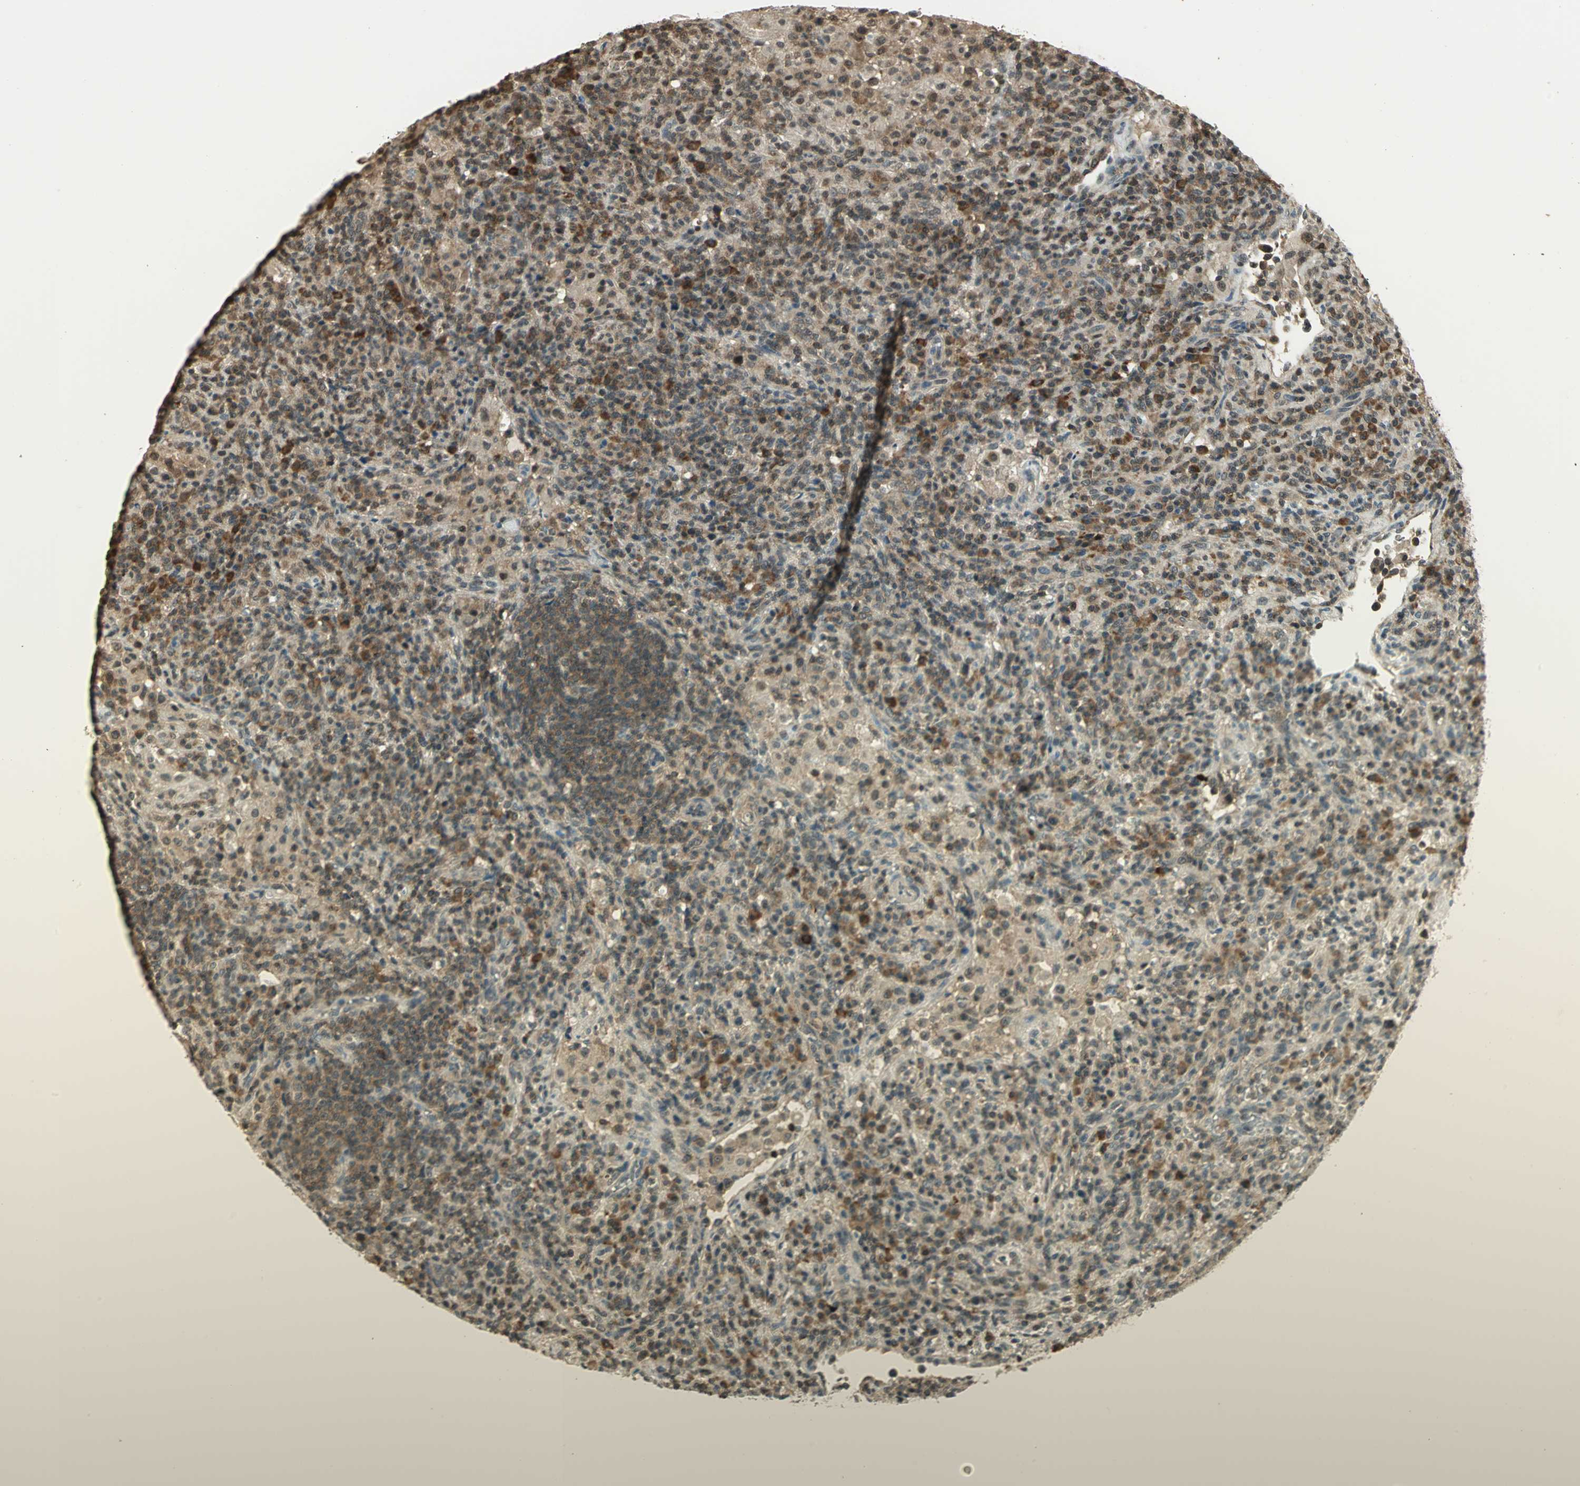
{"staining": {"intensity": "weak", "quantity": ">75%", "location": "cytoplasmic/membranous"}, "tissue": "lymphoma", "cell_type": "Tumor cells", "image_type": "cancer", "snomed": [{"axis": "morphology", "description": "Hodgkin's disease, NOS"}, {"axis": "topography", "description": "Lymph node"}], "caption": "Weak cytoplasmic/membranous expression is present in approximately >75% of tumor cells in lymphoma.", "gene": "CDC34", "patient": {"sex": "male", "age": 65}}